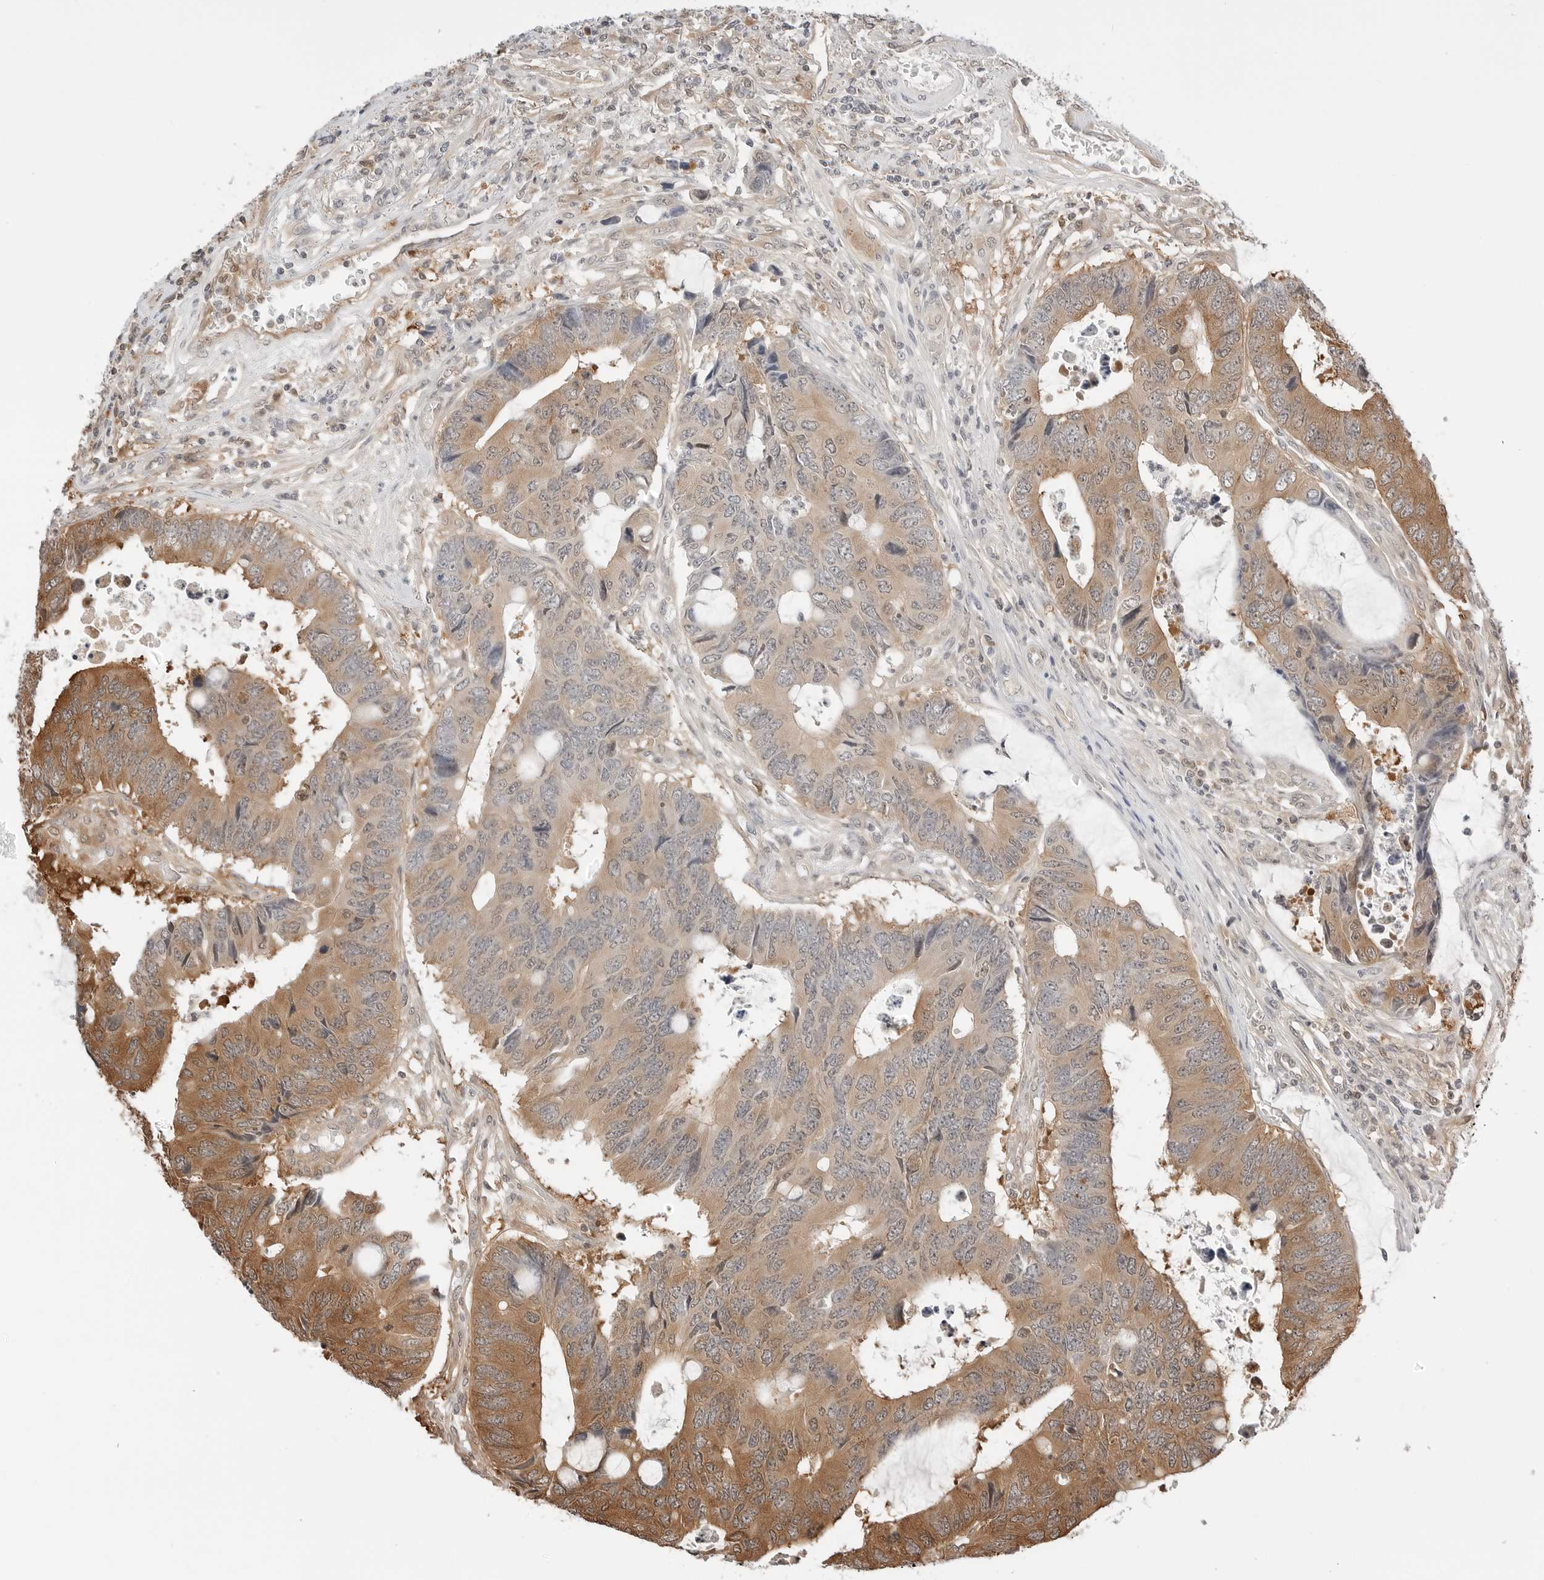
{"staining": {"intensity": "moderate", "quantity": "25%-75%", "location": "cytoplasmic/membranous"}, "tissue": "colorectal cancer", "cell_type": "Tumor cells", "image_type": "cancer", "snomed": [{"axis": "morphology", "description": "Adenocarcinoma, NOS"}, {"axis": "topography", "description": "Rectum"}], "caption": "This micrograph reveals IHC staining of colorectal cancer (adenocarcinoma), with medium moderate cytoplasmic/membranous positivity in about 25%-75% of tumor cells.", "gene": "NUDC", "patient": {"sex": "male", "age": 84}}